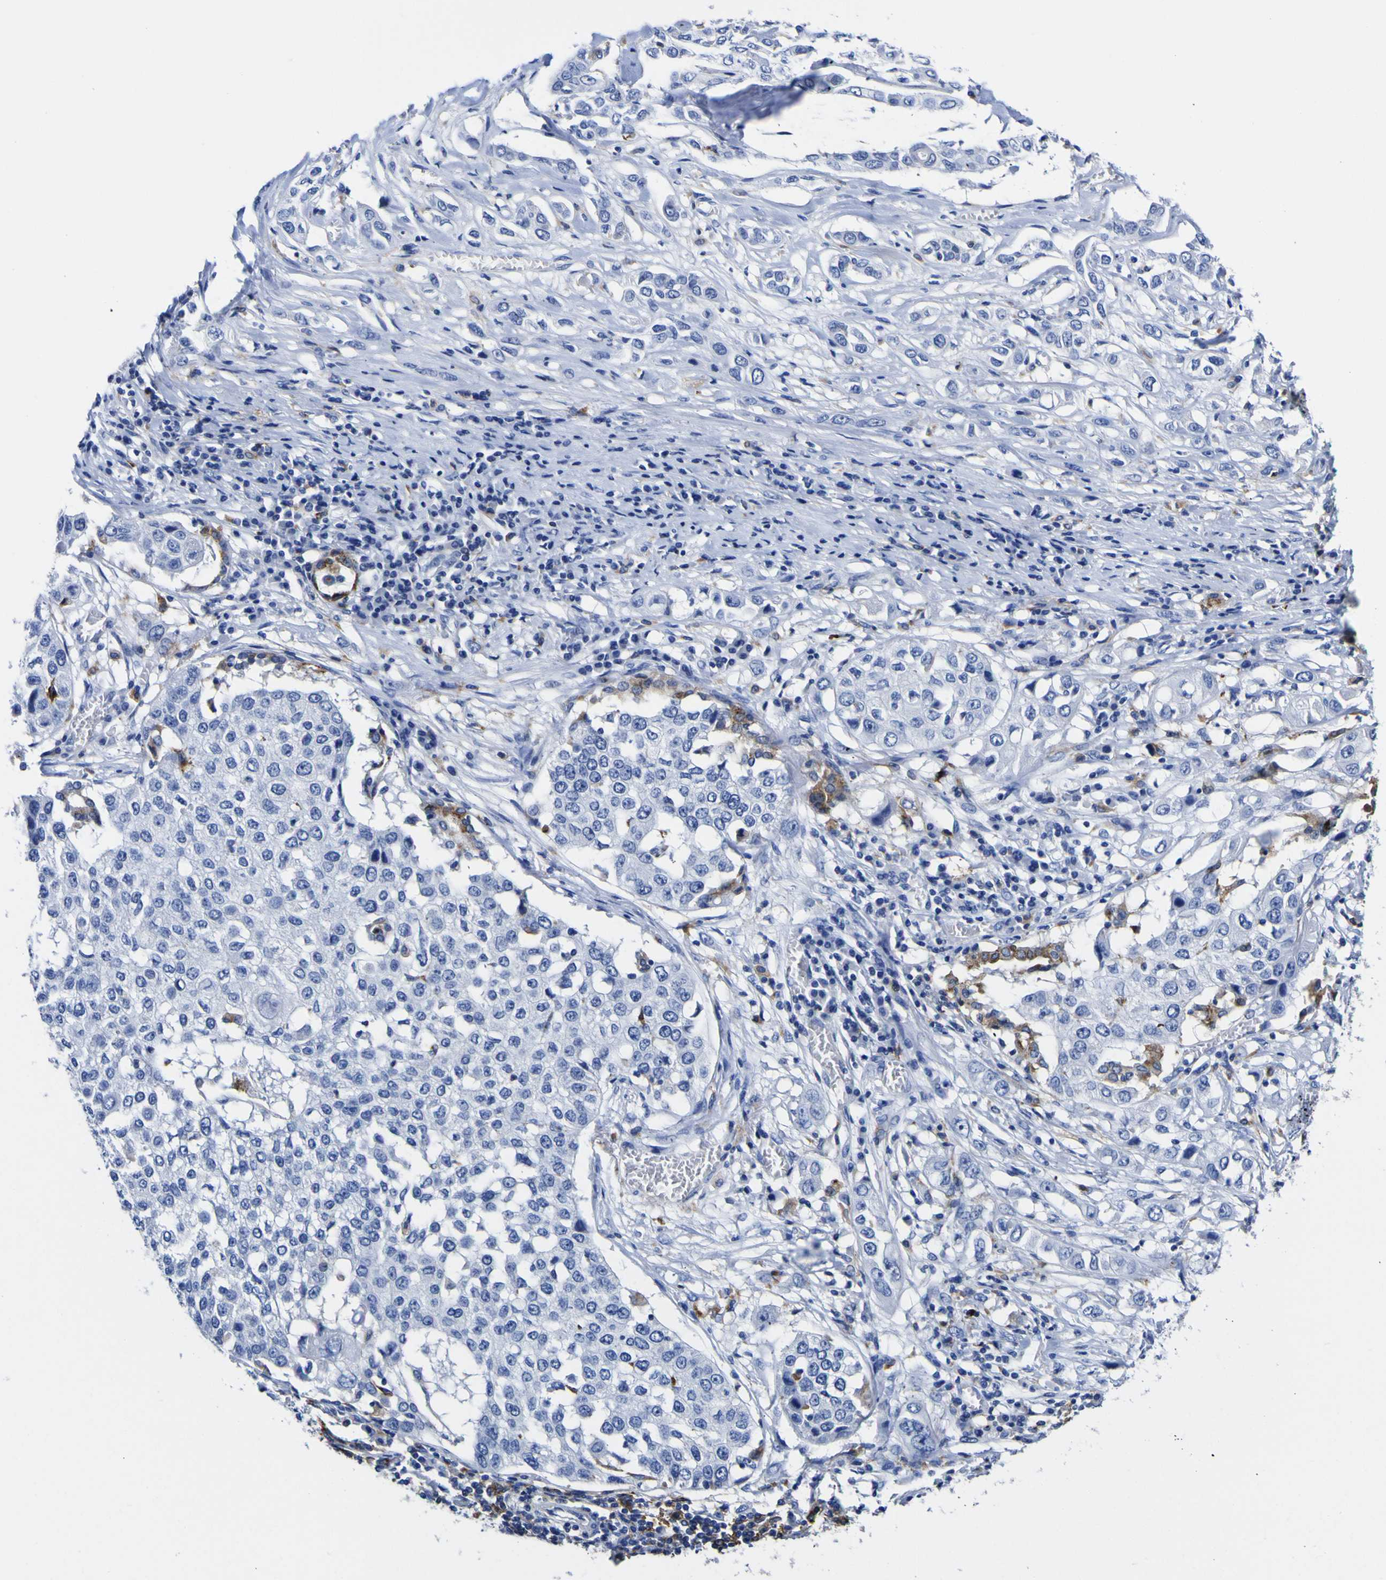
{"staining": {"intensity": "moderate", "quantity": "<25%", "location": "cytoplasmic/membranous"}, "tissue": "lung cancer", "cell_type": "Tumor cells", "image_type": "cancer", "snomed": [{"axis": "morphology", "description": "Squamous cell carcinoma, NOS"}, {"axis": "topography", "description": "Lung"}], "caption": "Lung cancer (squamous cell carcinoma) stained for a protein reveals moderate cytoplasmic/membranous positivity in tumor cells.", "gene": "HLA-DQA1", "patient": {"sex": "male", "age": 71}}